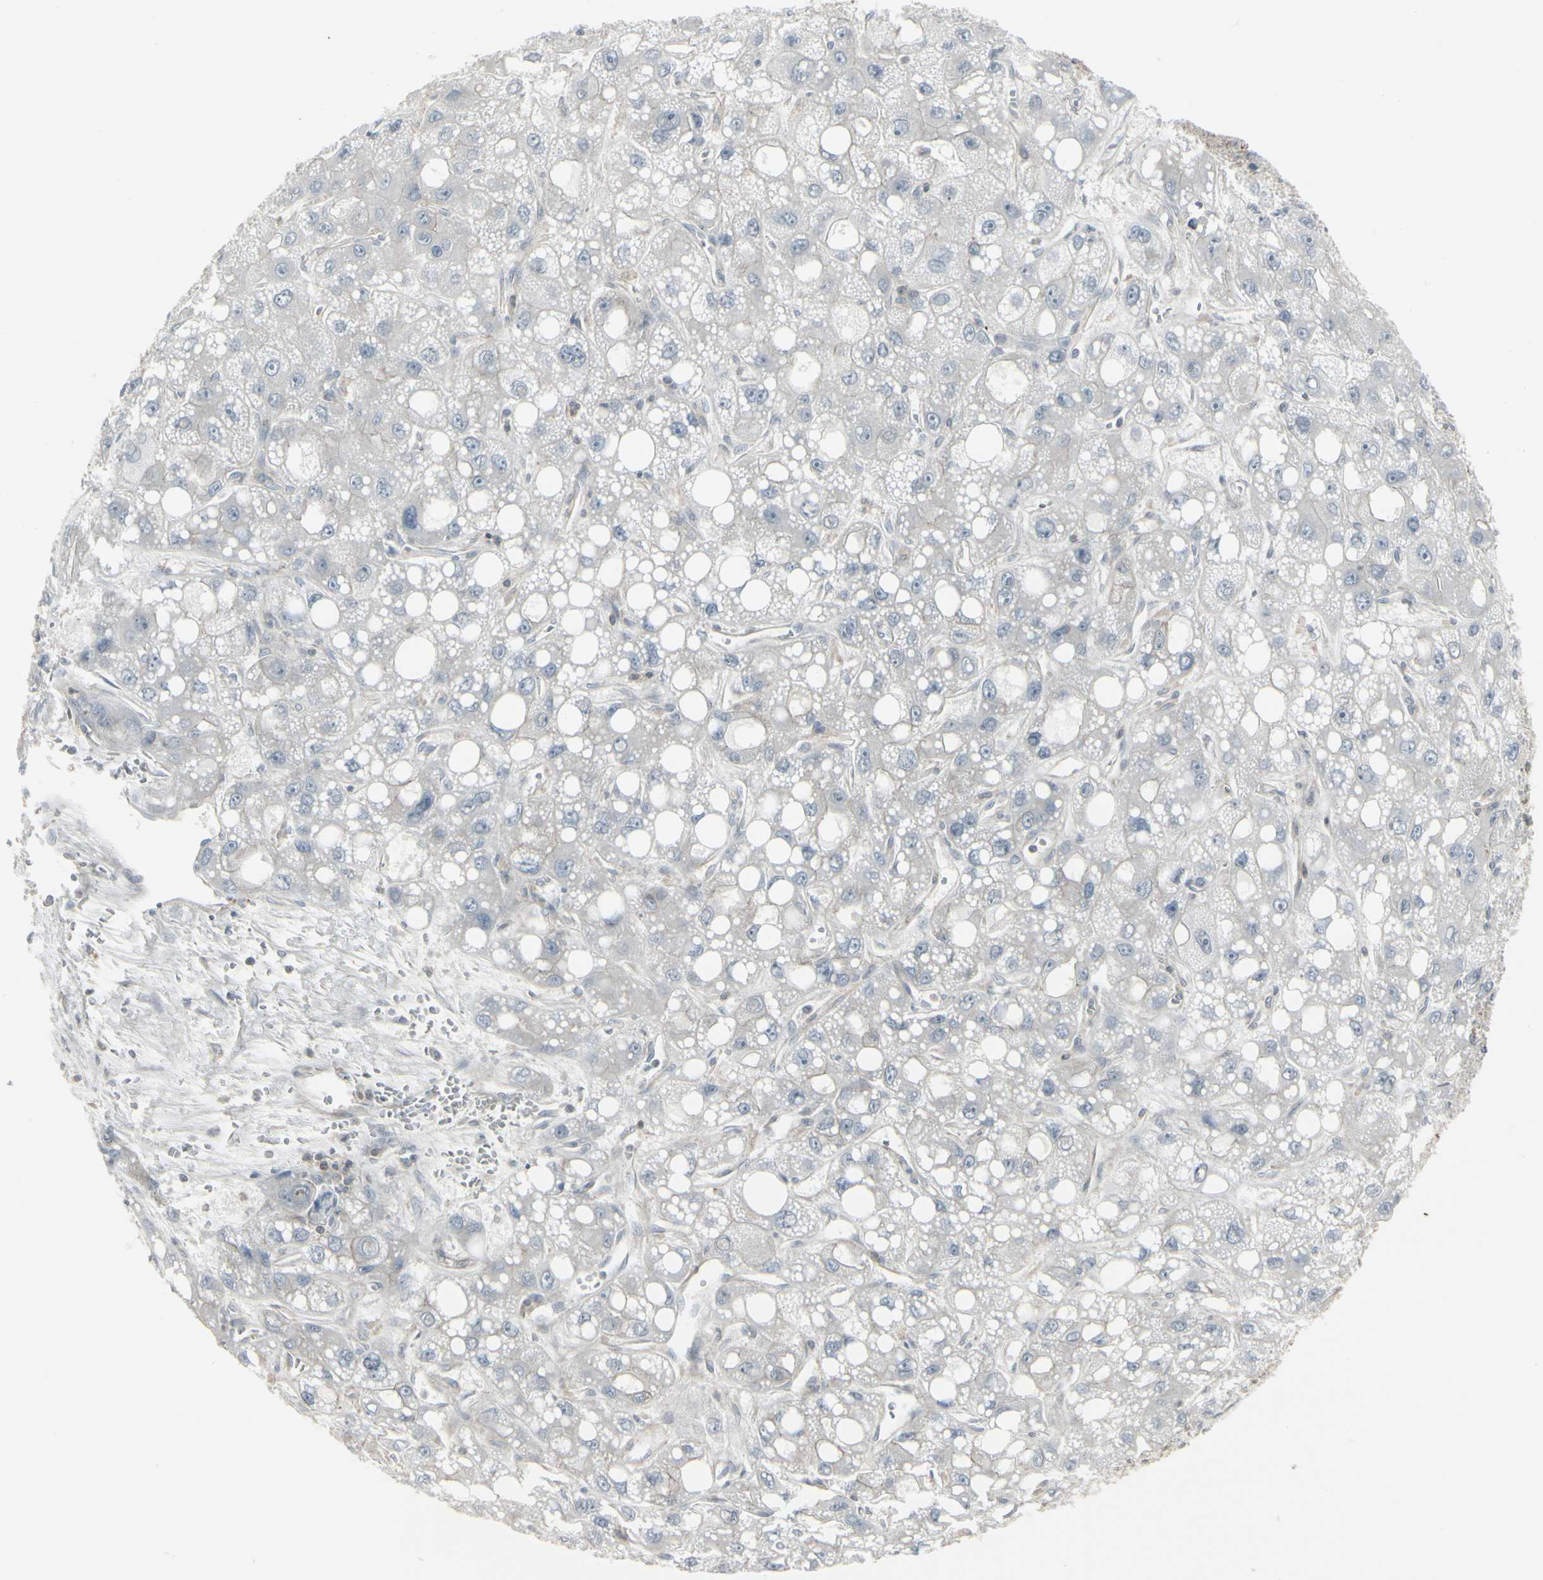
{"staining": {"intensity": "negative", "quantity": "none", "location": "none"}, "tissue": "liver cancer", "cell_type": "Tumor cells", "image_type": "cancer", "snomed": [{"axis": "morphology", "description": "Carcinoma, Hepatocellular, NOS"}, {"axis": "topography", "description": "Liver"}], "caption": "Micrograph shows no protein positivity in tumor cells of hepatocellular carcinoma (liver) tissue.", "gene": "EPS15", "patient": {"sex": "male", "age": 55}}